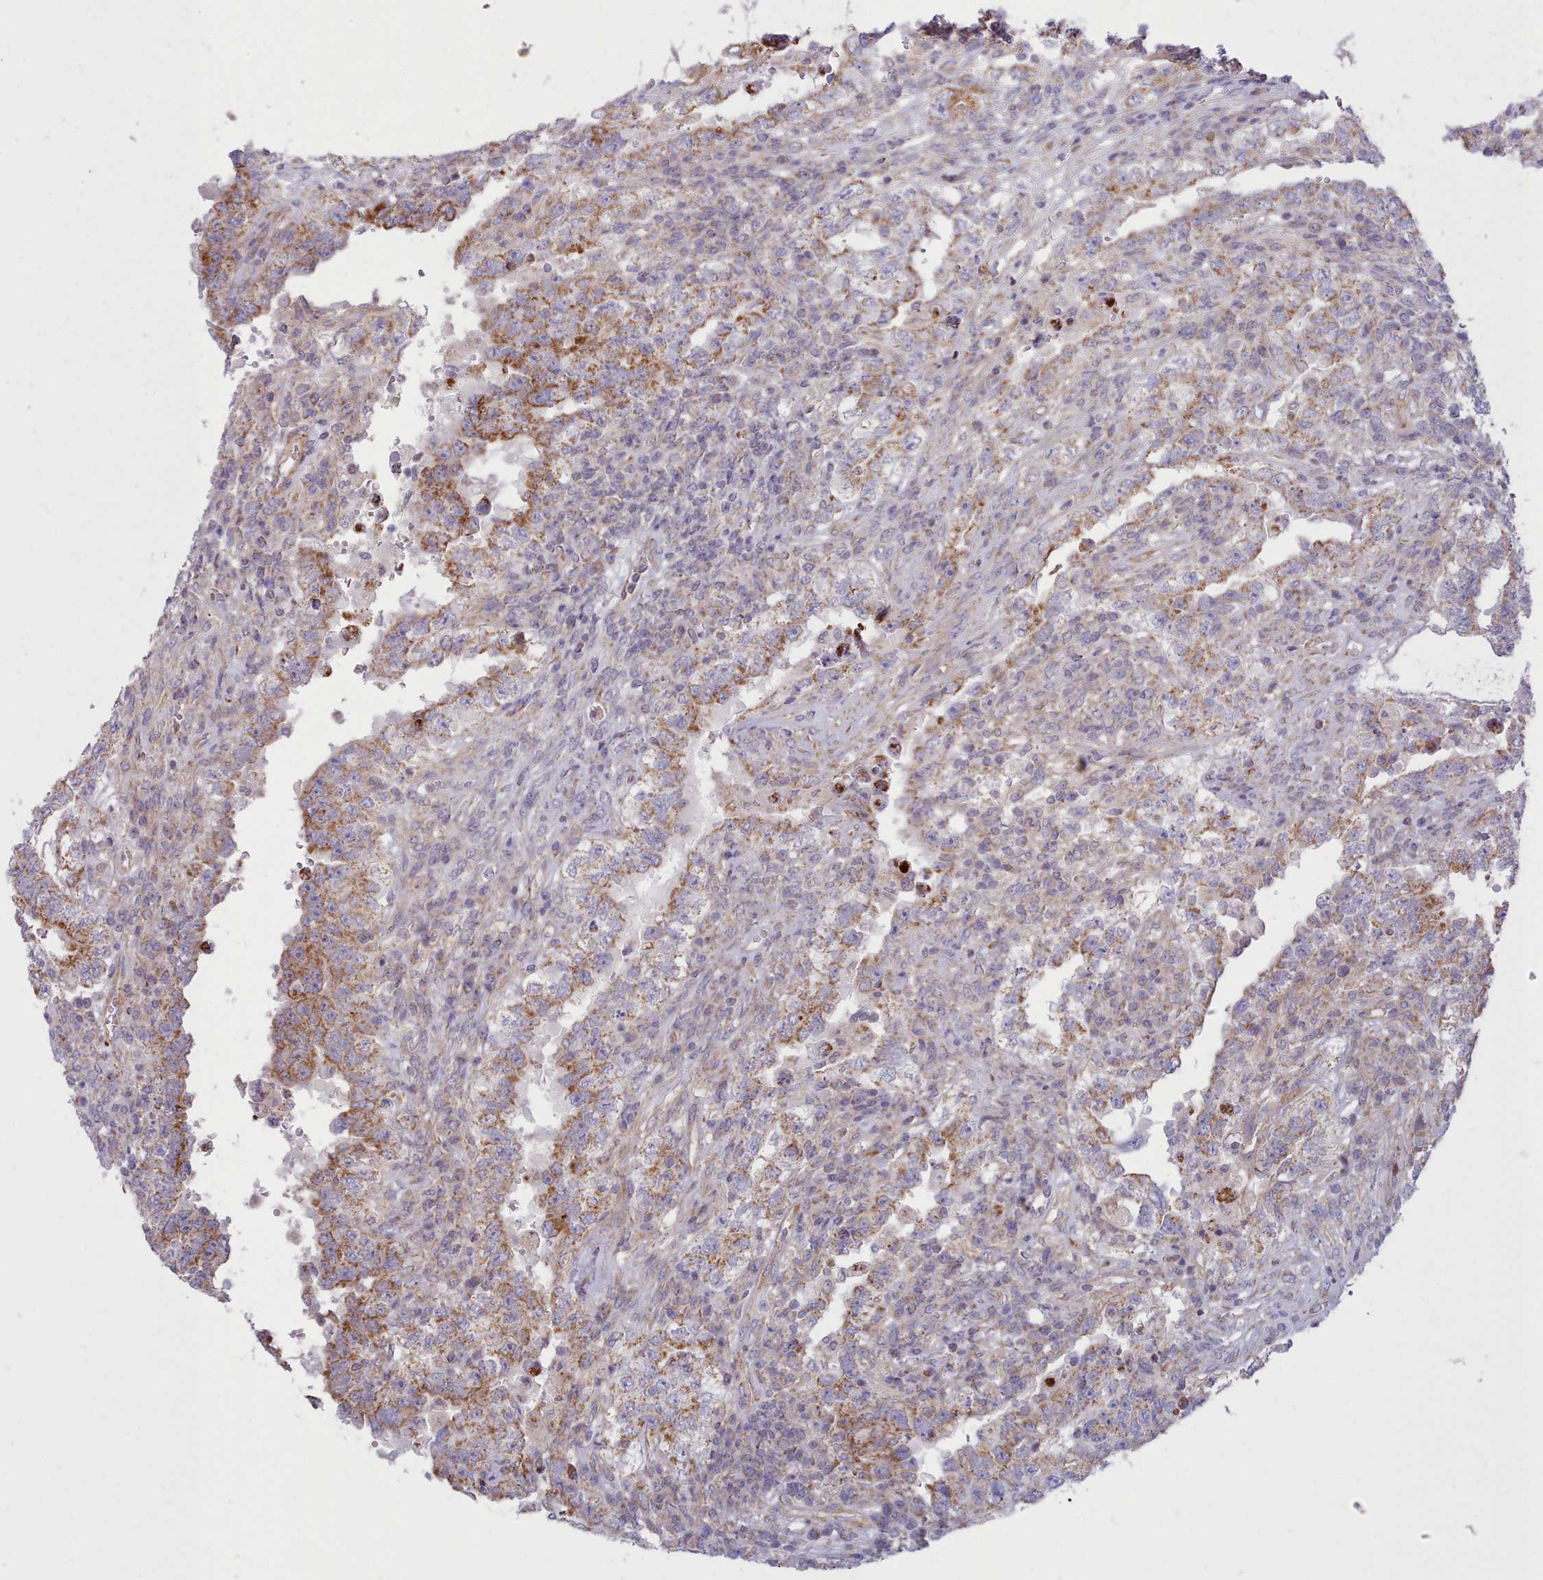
{"staining": {"intensity": "moderate", "quantity": ">75%", "location": "cytoplasmic/membranous"}, "tissue": "testis cancer", "cell_type": "Tumor cells", "image_type": "cancer", "snomed": [{"axis": "morphology", "description": "Carcinoma, Embryonal, NOS"}, {"axis": "topography", "description": "Testis"}], "caption": "An immunohistochemistry image of tumor tissue is shown. Protein staining in brown shows moderate cytoplasmic/membranous positivity in embryonal carcinoma (testis) within tumor cells.", "gene": "MRPL21", "patient": {"sex": "male", "age": 26}}